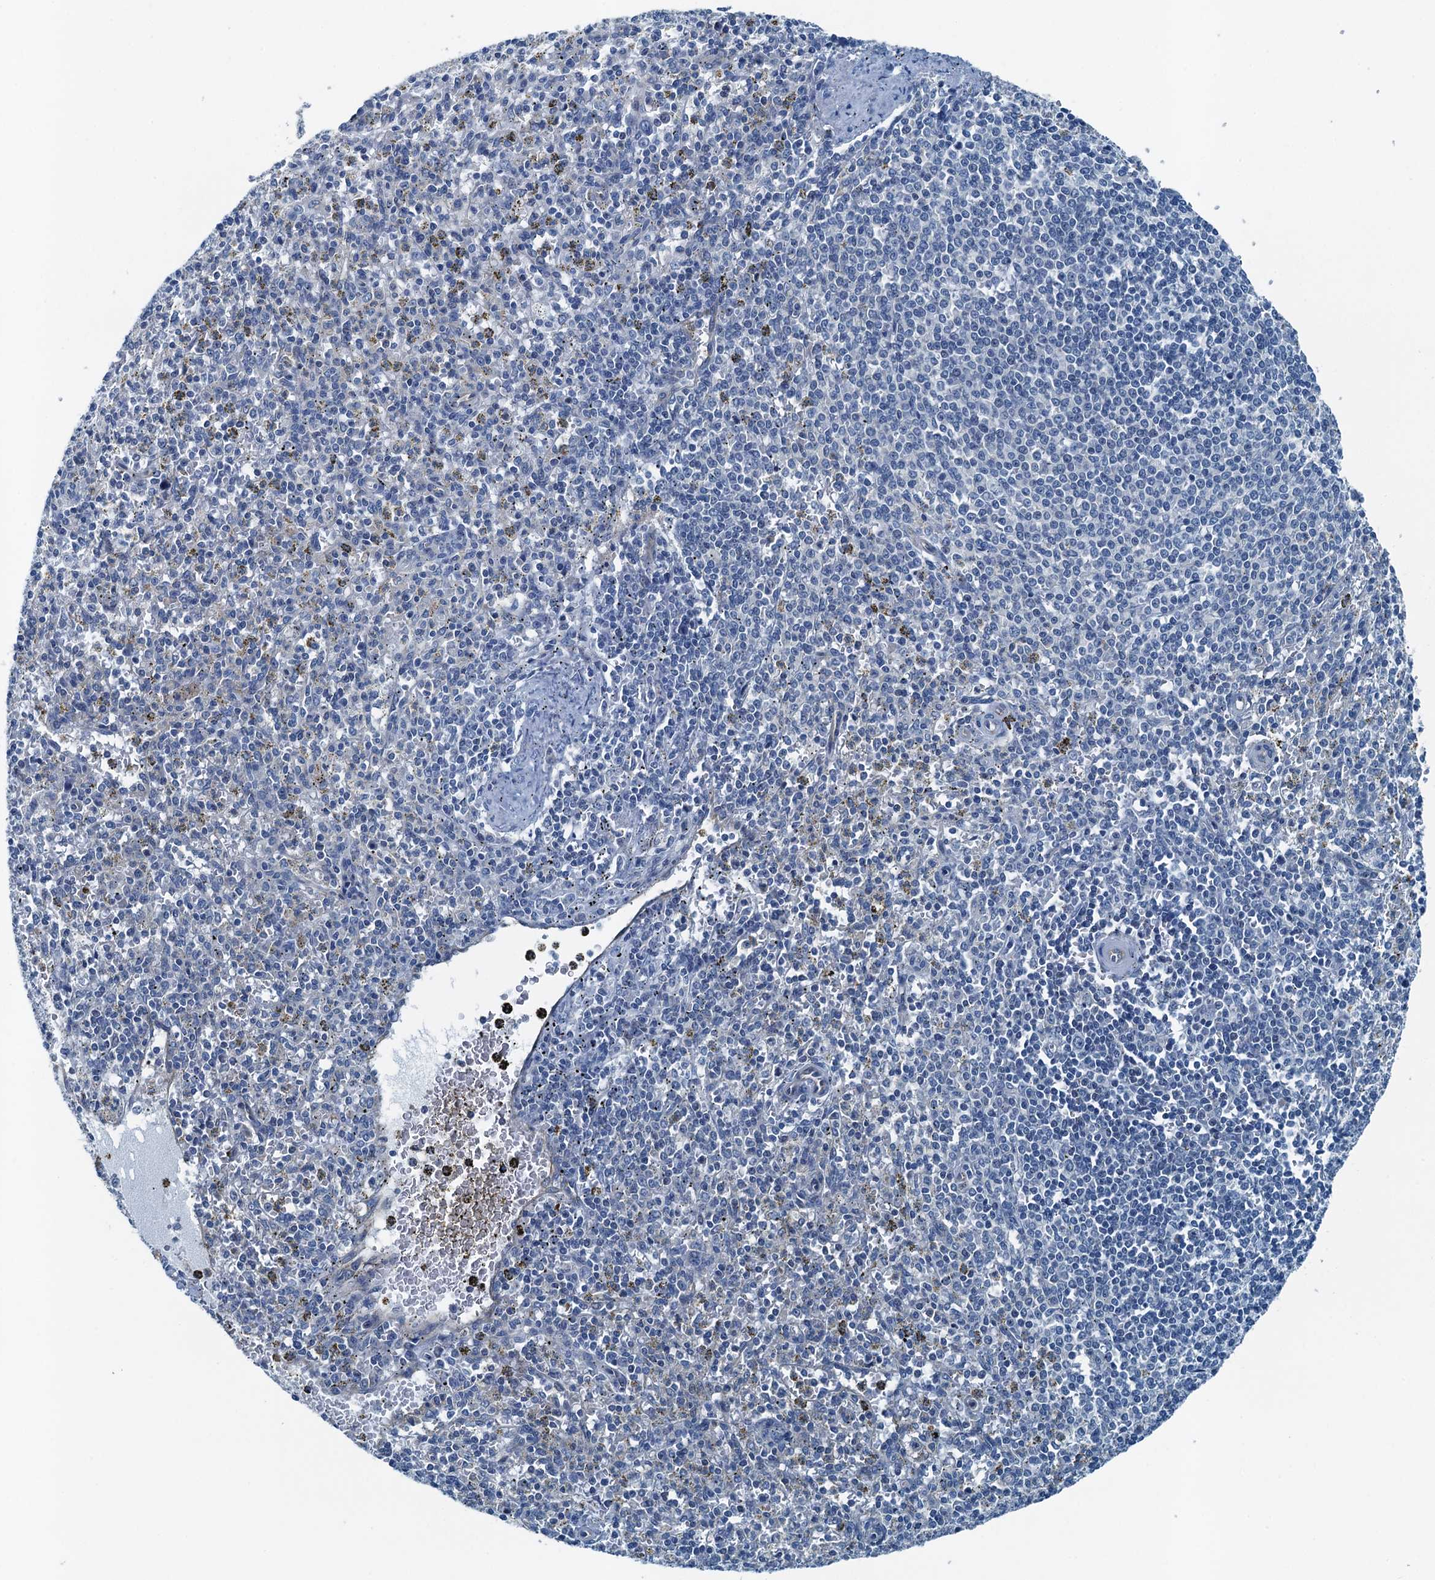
{"staining": {"intensity": "negative", "quantity": "none", "location": "none"}, "tissue": "spleen", "cell_type": "Cells in red pulp", "image_type": "normal", "snomed": [{"axis": "morphology", "description": "Normal tissue, NOS"}, {"axis": "topography", "description": "Spleen"}], "caption": "The IHC micrograph has no significant positivity in cells in red pulp of spleen. (DAB immunohistochemistry (IHC), high magnification).", "gene": "GFOD2", "patient": {"sex": "male", "age": 72}}